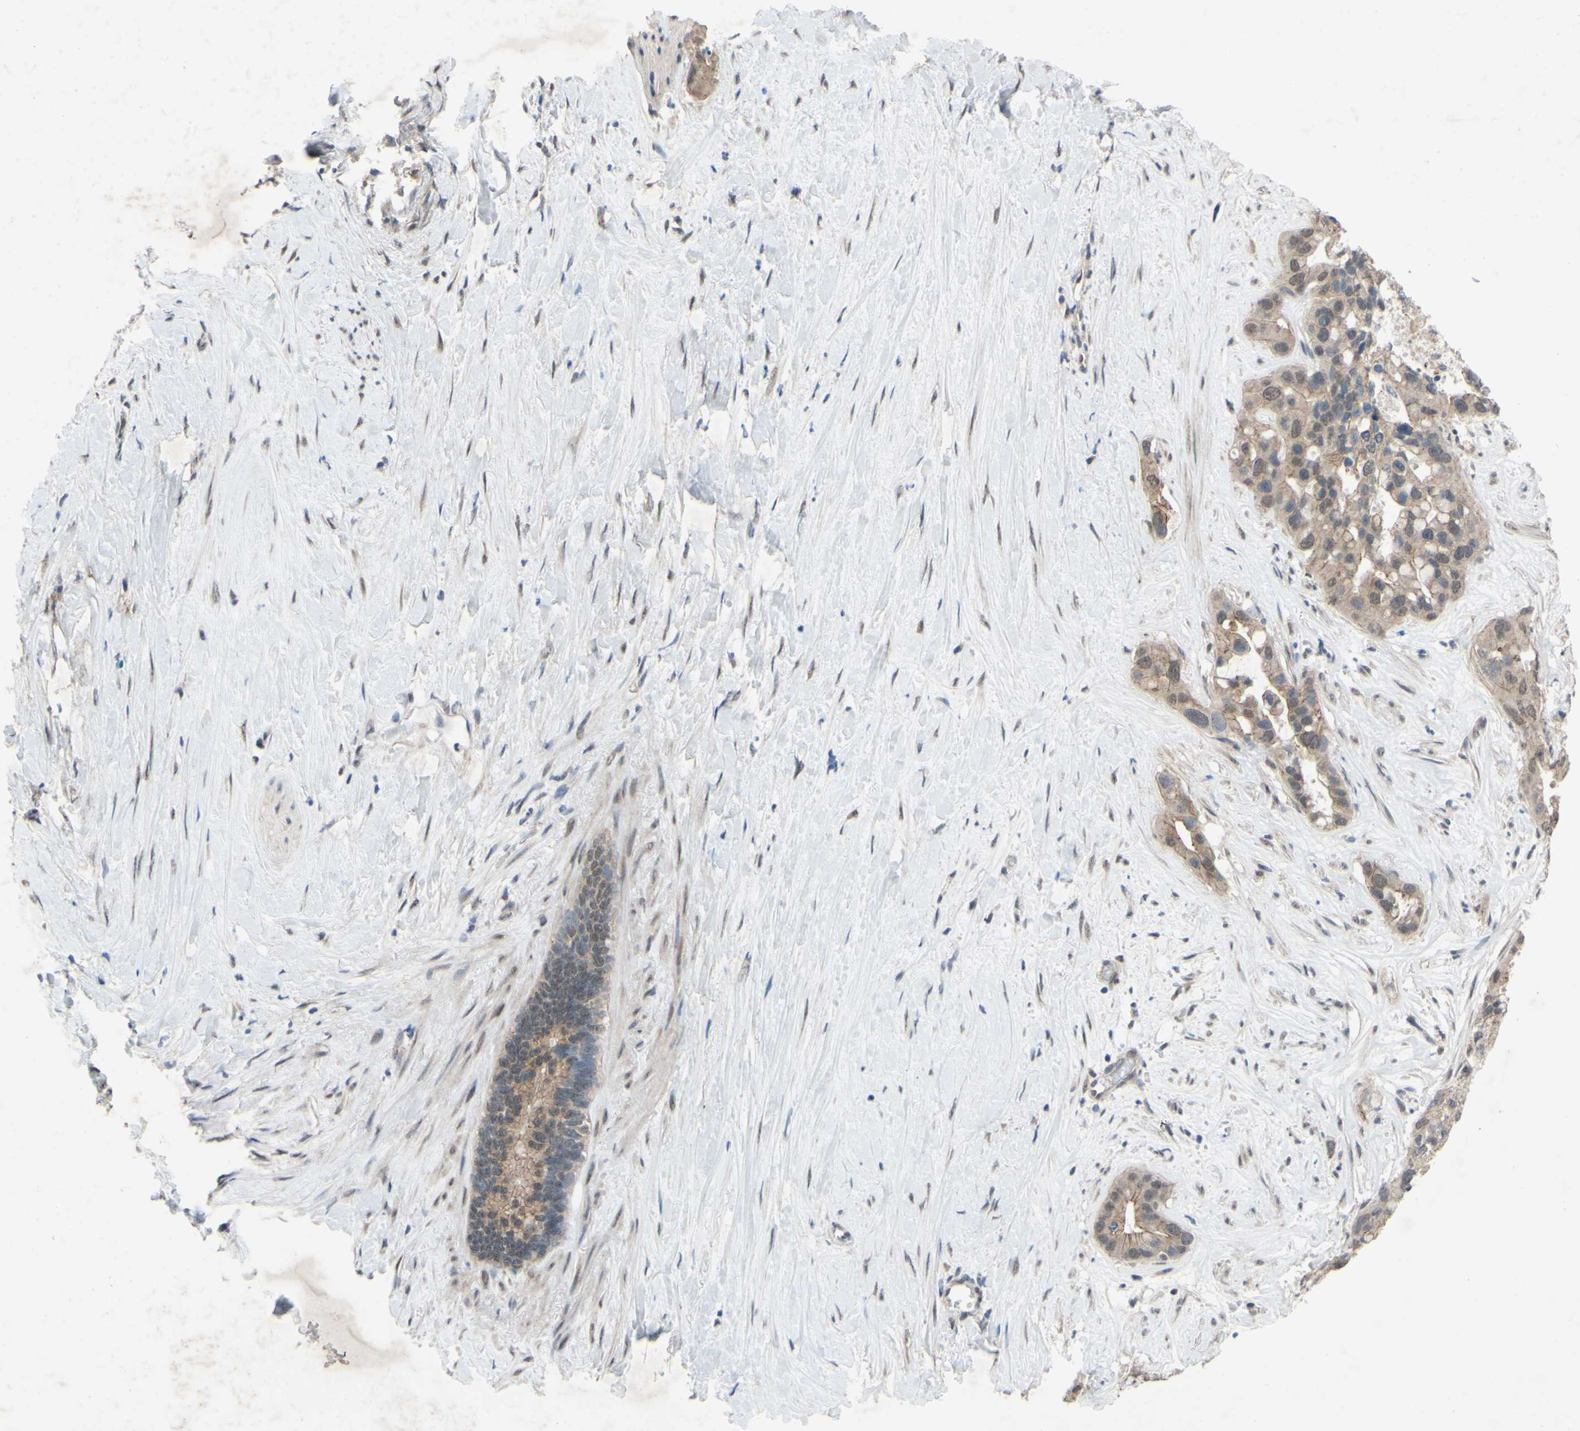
{"staining": {"intensity": "weak", "quantity": ">75%", "location": "cytoplasmic/membranous"}, "tissue": "liver cancer", "cell_type": "Tumor cells", "image_type": "cancer", "snomed": [{"axis": "morphology", "description": "Cholangiocarcinoma"}, {"axis": "topography", "description": "Liver"}], "caption": "Immunohistochemical staining of human cholangiocarcinoma (liver) demonstrates low levels of weak cytoplasmic/membranous protein positivity in approximately >75% of tumor cells.", "gene": "CDCP1", "patient": {"sex": "female", "age": 65}}